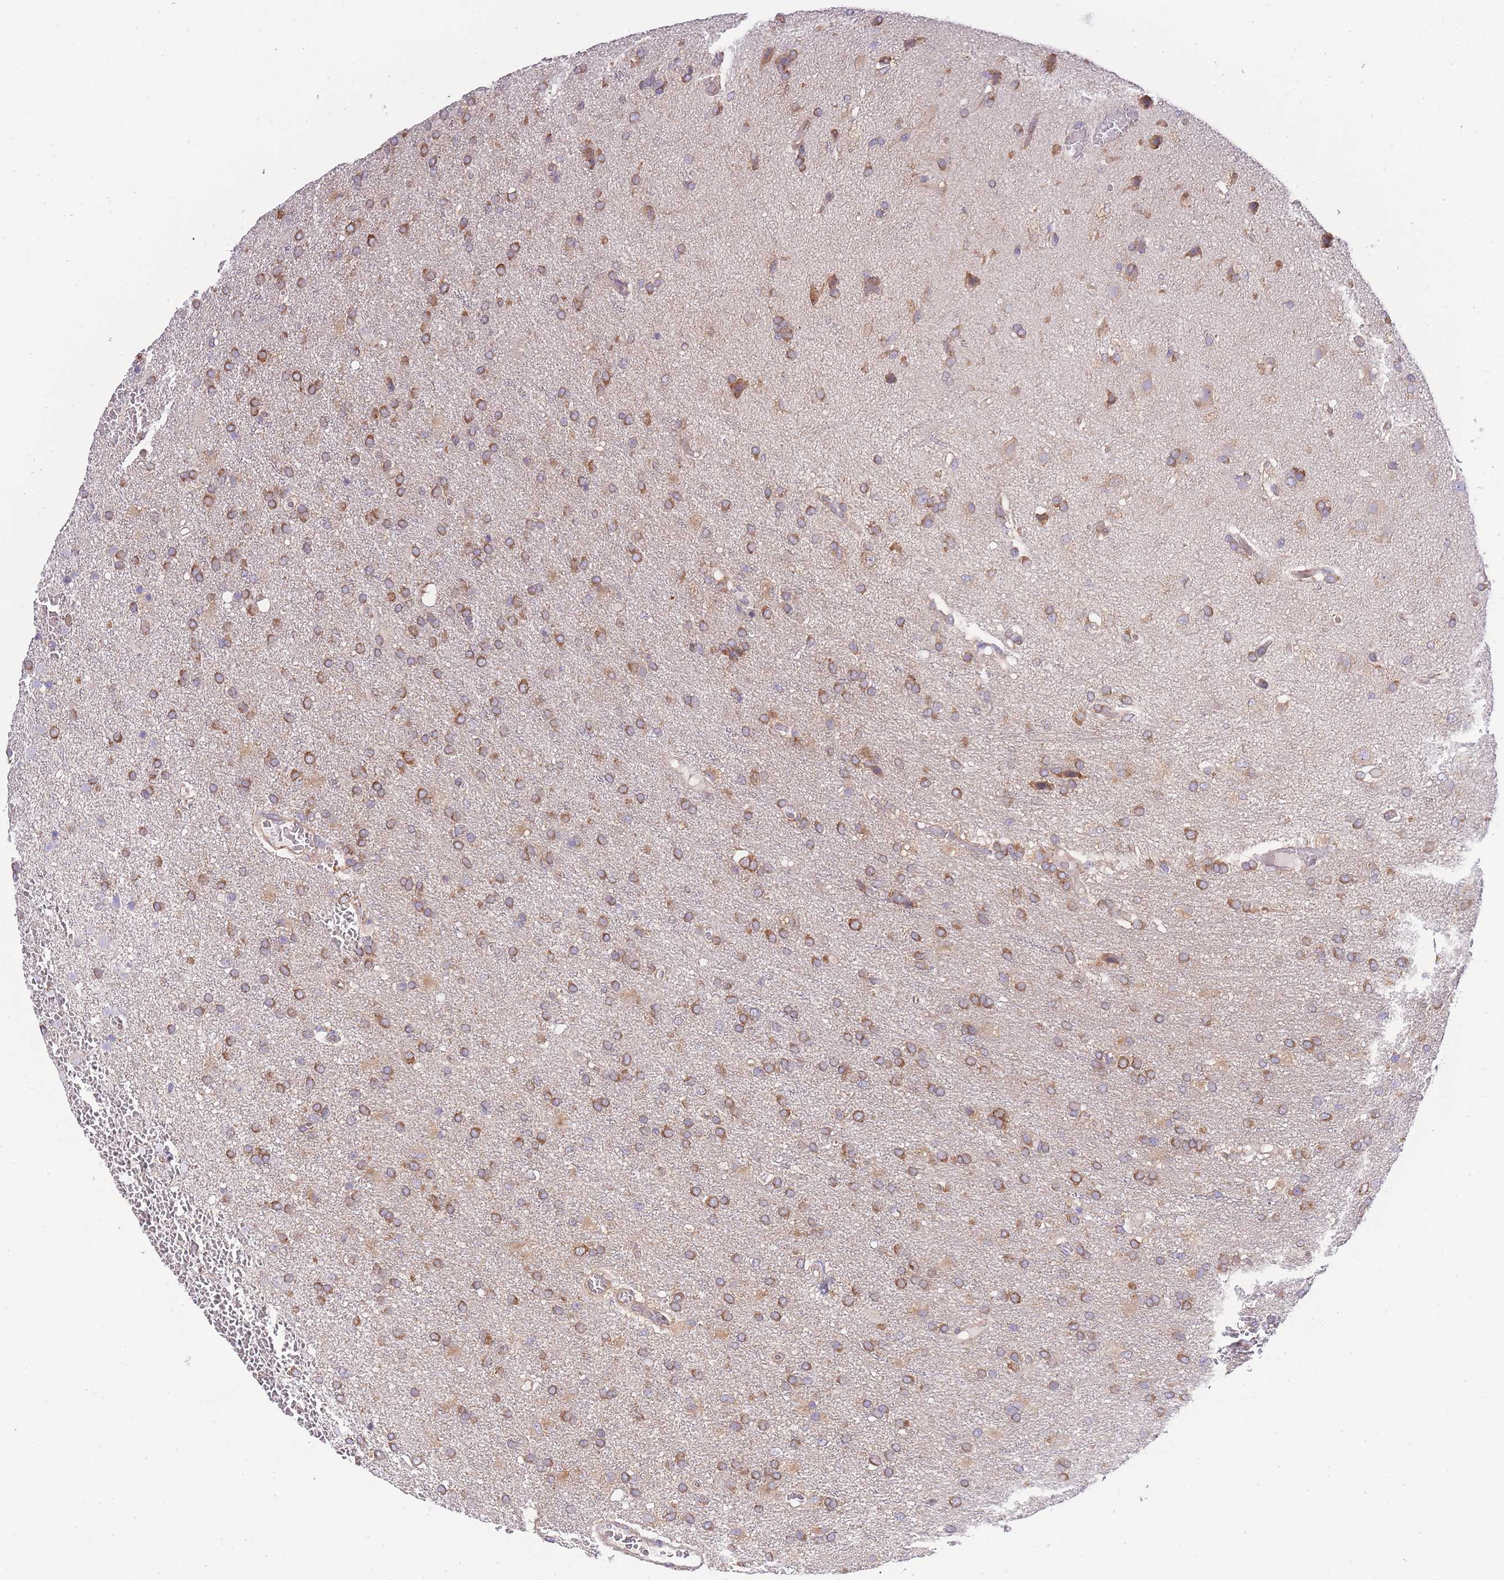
{"staining": {"intensity": "moderate", "quantity": ">75%", "location": "cytoplasmic/membranous"}, "tissue": "glioma", "cell_type": "Tumor cells", "image_type": "cancer", "snomed": [{"axis": "morphology", "description": "Glioma, malignant, High grade"}, {"axis": "topography", "description": "Brain"}], "caption": "High-magnification brightfield microscopy of malignant high-grade glioma stained with DAB (brown) and counterstained with hematoxylin (blue). tumor cells exhibit moderate cytoplasmic/membranous staining is identified in about>75% of cells.", "gene": "BEX1", "patient": {"sex": "female", "age": 74}}